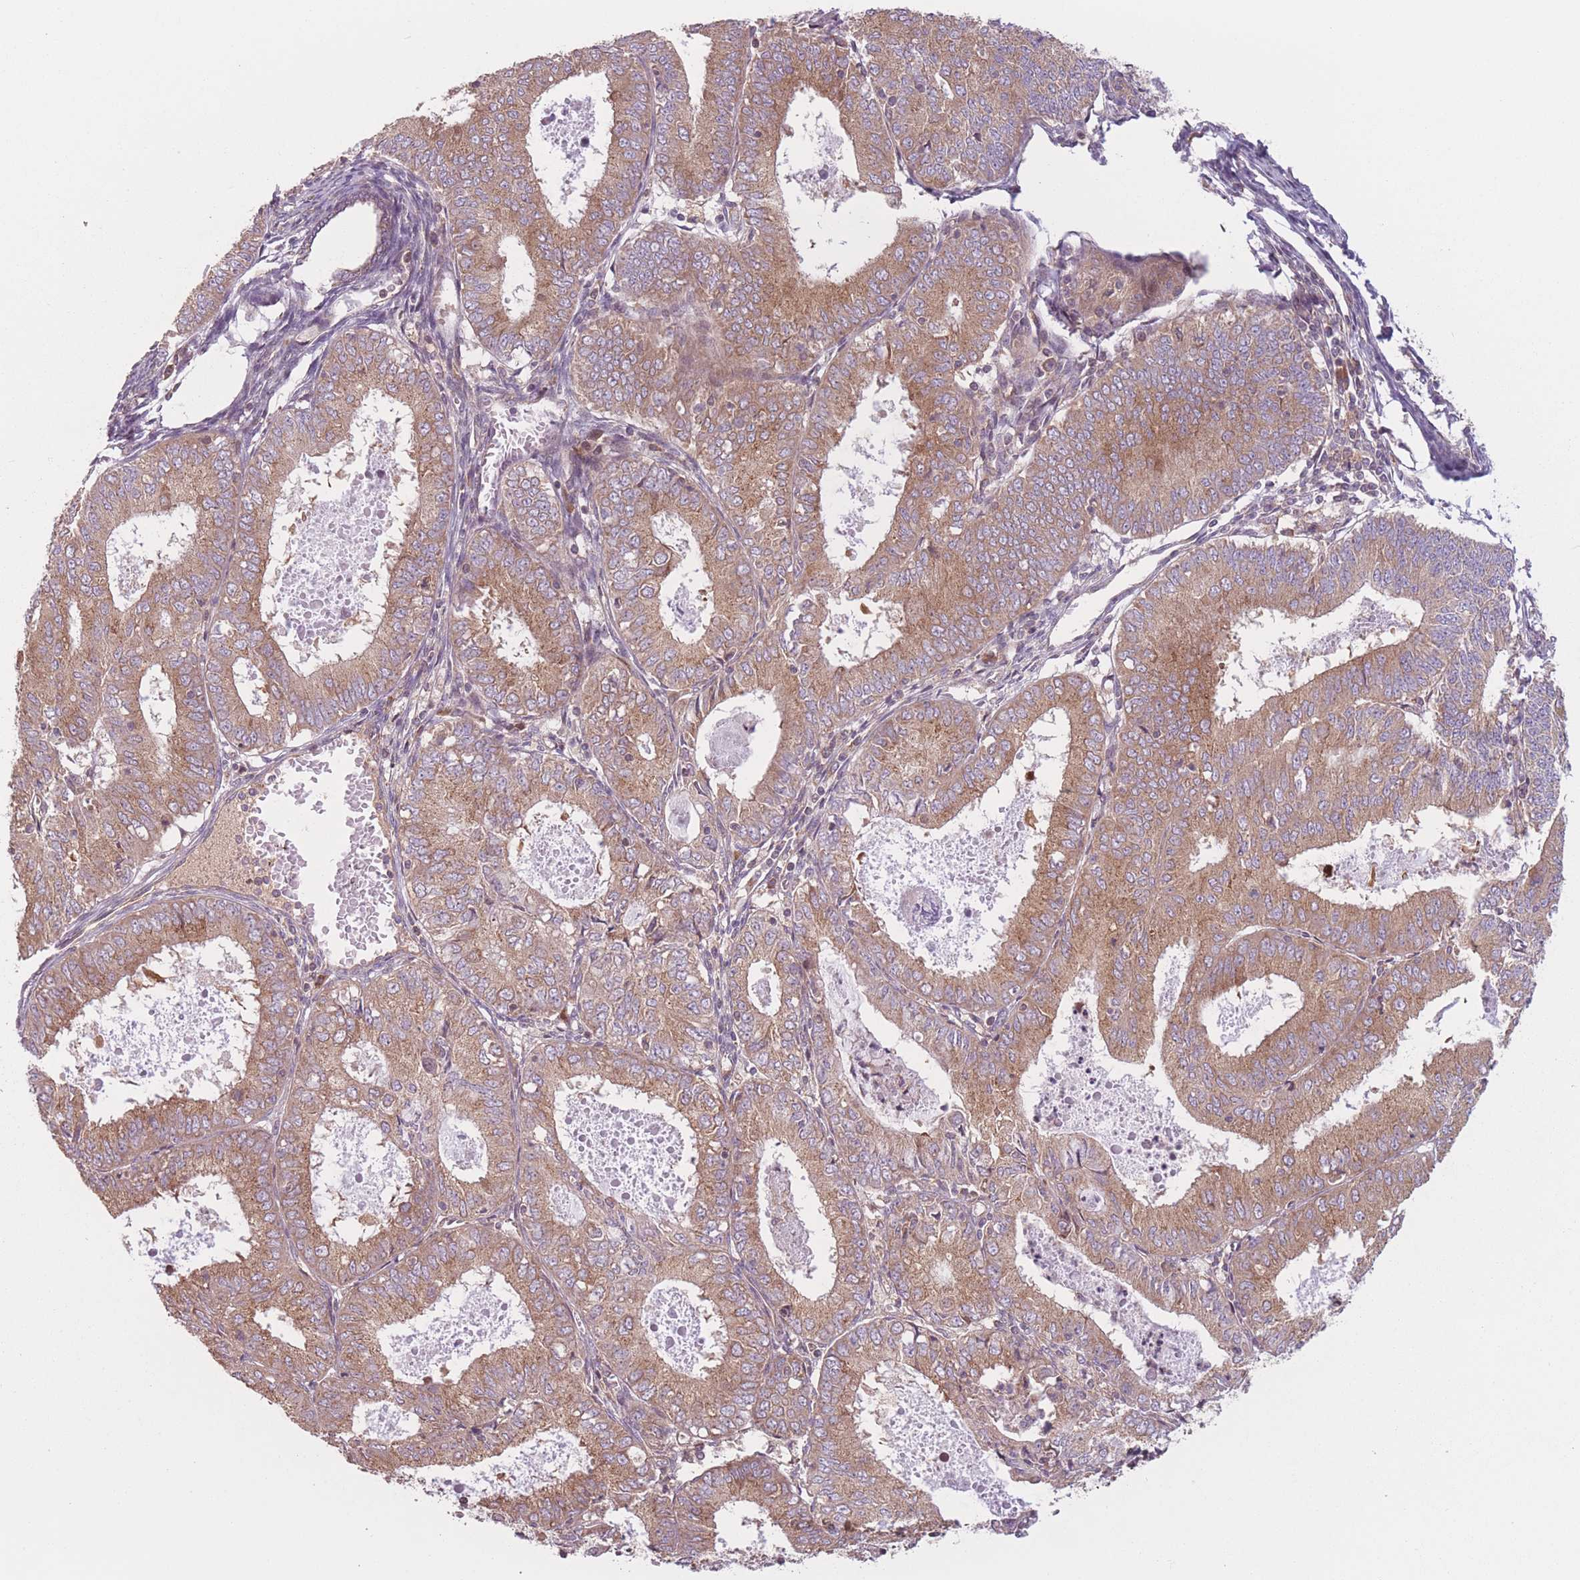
{"staining": {"intensity": "moderate", "quantity": ">75%", "location": "cytoplasmic/membranous"}, "tissue": "endometrial cancer", "cell_type": "Tumor cells", "image_type": "cancer", "snomed": [{"axis": "morphology", "description": "Adenocarcinoma, NOS"}, {"axis": "topography", "description": "Endometrium"}], "caption": "Adenocarcinoma (endometrial) stained with a brown dye demonstrates moderate cytoplasmic/membranous positive positivity in approximately >75% of tumor cells.", "gene": "WASHC2A", "patient": {"sex": "female", "age": 57}}